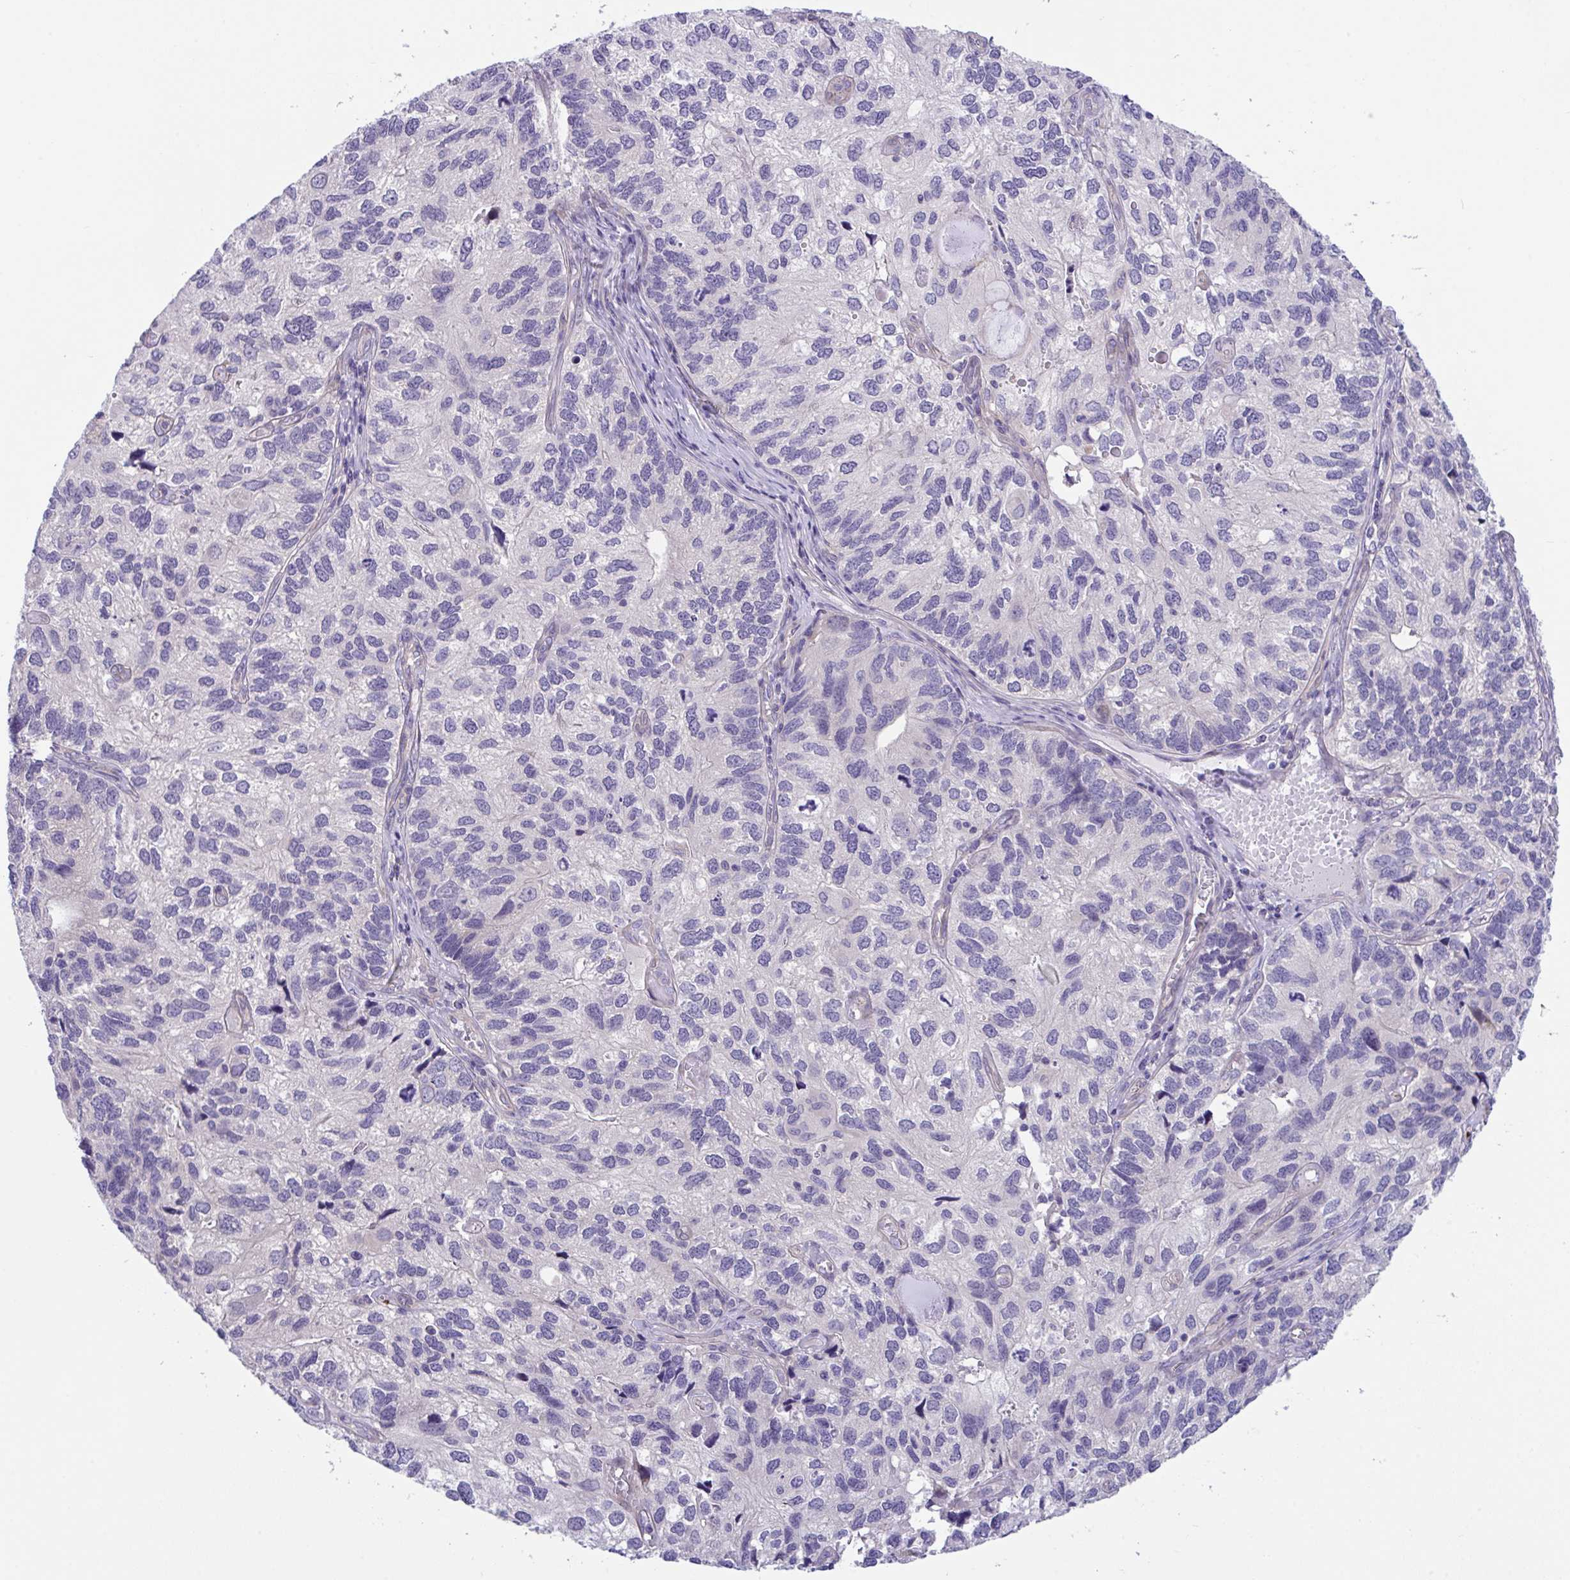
{"staining": {"intensity": "negative", "quantity": "none", "location": "none"}, "tissue": "endometrial cancer", "cell_type": "Tumor cells", "image_type": "cancer", "snomed": [{"axis": "morphology", "description": "Carcinoma, NOS"}, {"axis": "topography", "description": "Uterus"}], "caption": "Immunohistochemical staining of carcinoma (endometrial) reveals no significant positivity in tumor cells. (DAB immunohistochemistry visualized using brightfield microscopy, high magnification).", "gene": "RHOXF1", "patient": {"sex": "female", "age": 76}}